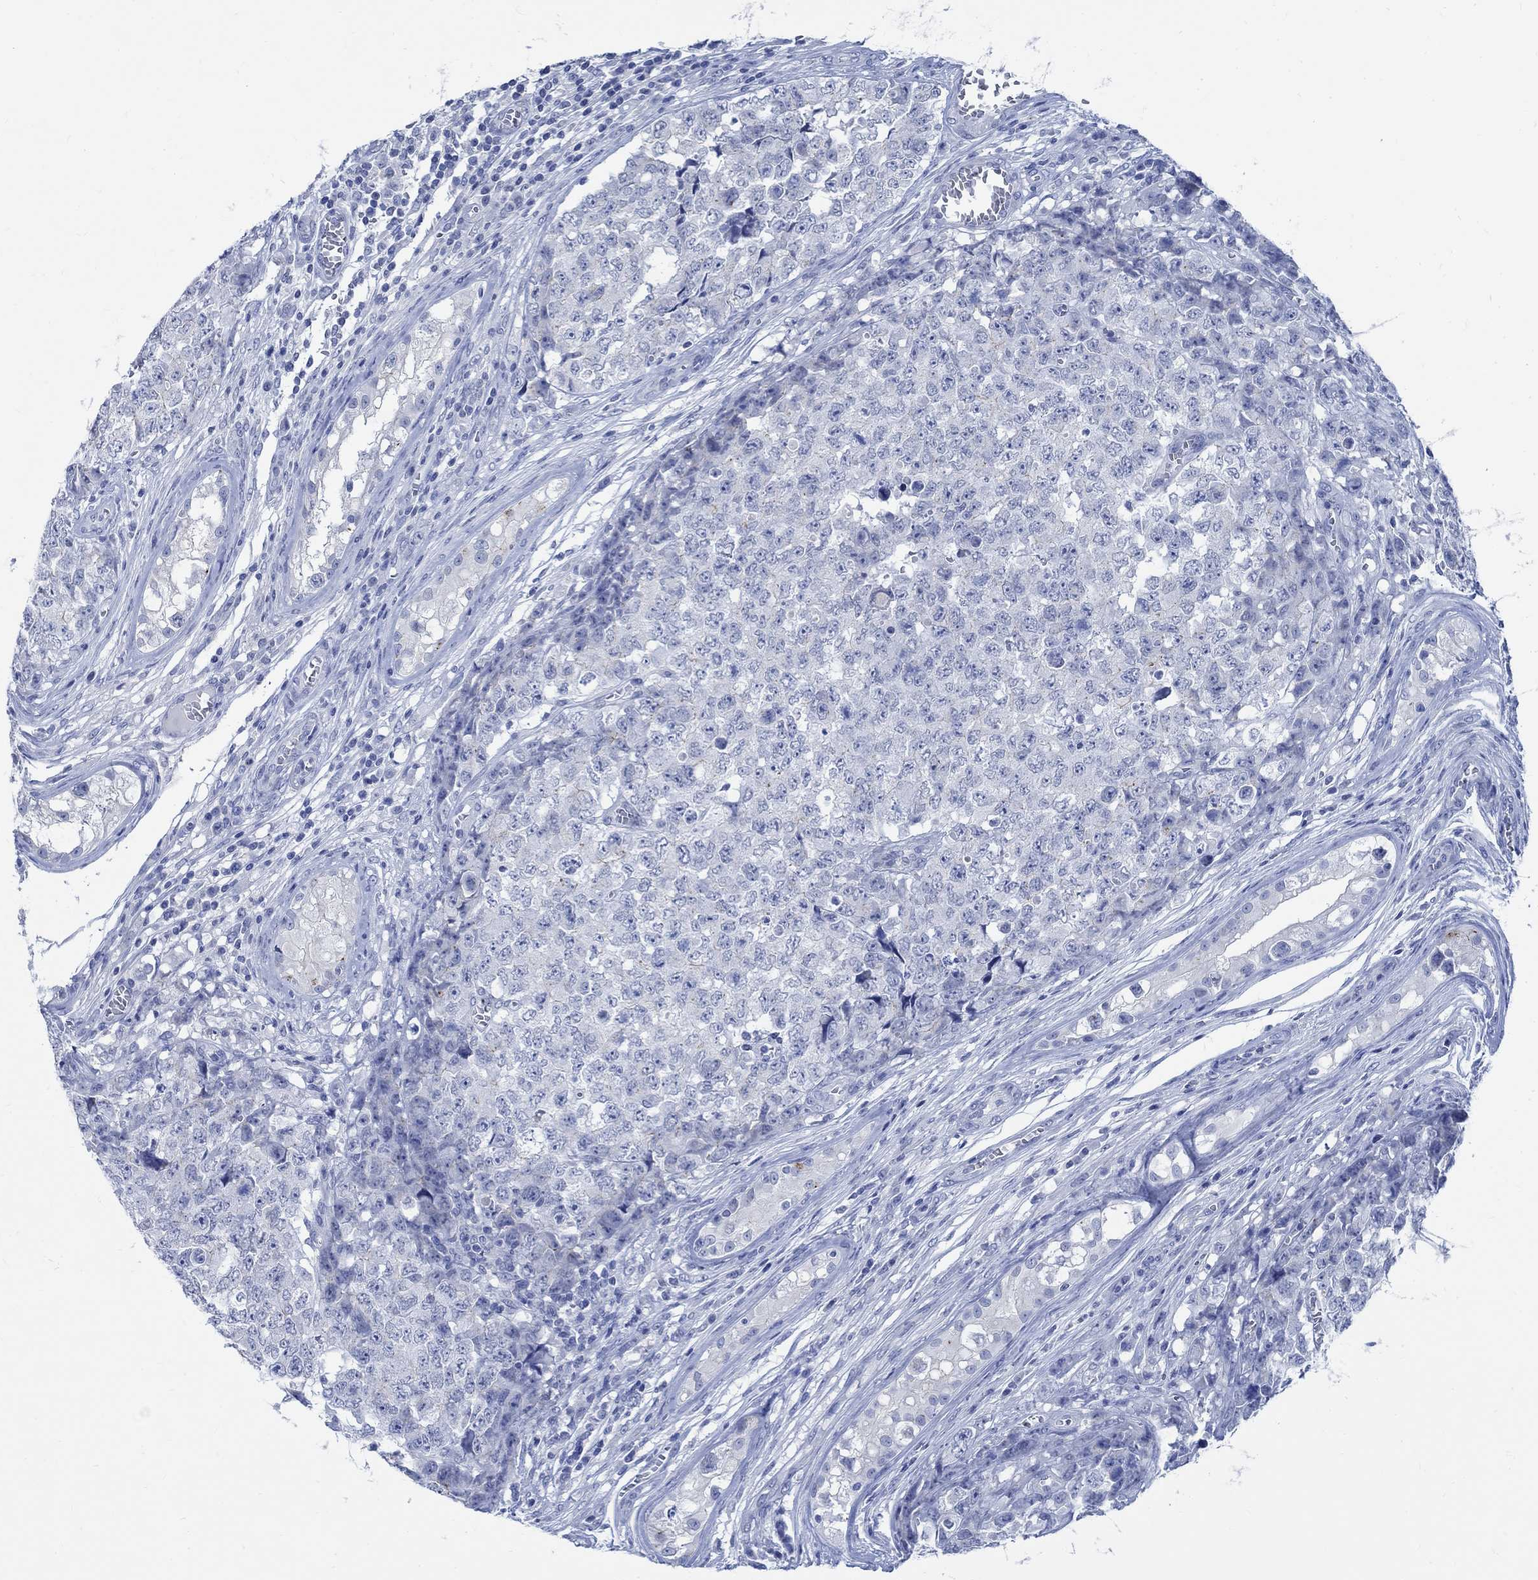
{"staining": {"intensity": "weak", "quantity": "<25%", "location": "cytoplasmic/membranous"}, "tissue": "testis cancer", "cell_type": "Tumor cells", "image_type": "cancer", "snomed": [{"axis": "morphology", "description": "Carcinoma, Embryonal, NOS"}, {"axis": "topography", "description": "Testis"}], "caption": "This is an IHC photomicrograph of testis cancer. There is no positivity in tumor cells.", "gene": "CAMK2N1", "patient": {"sex": "male", "age": 23}}